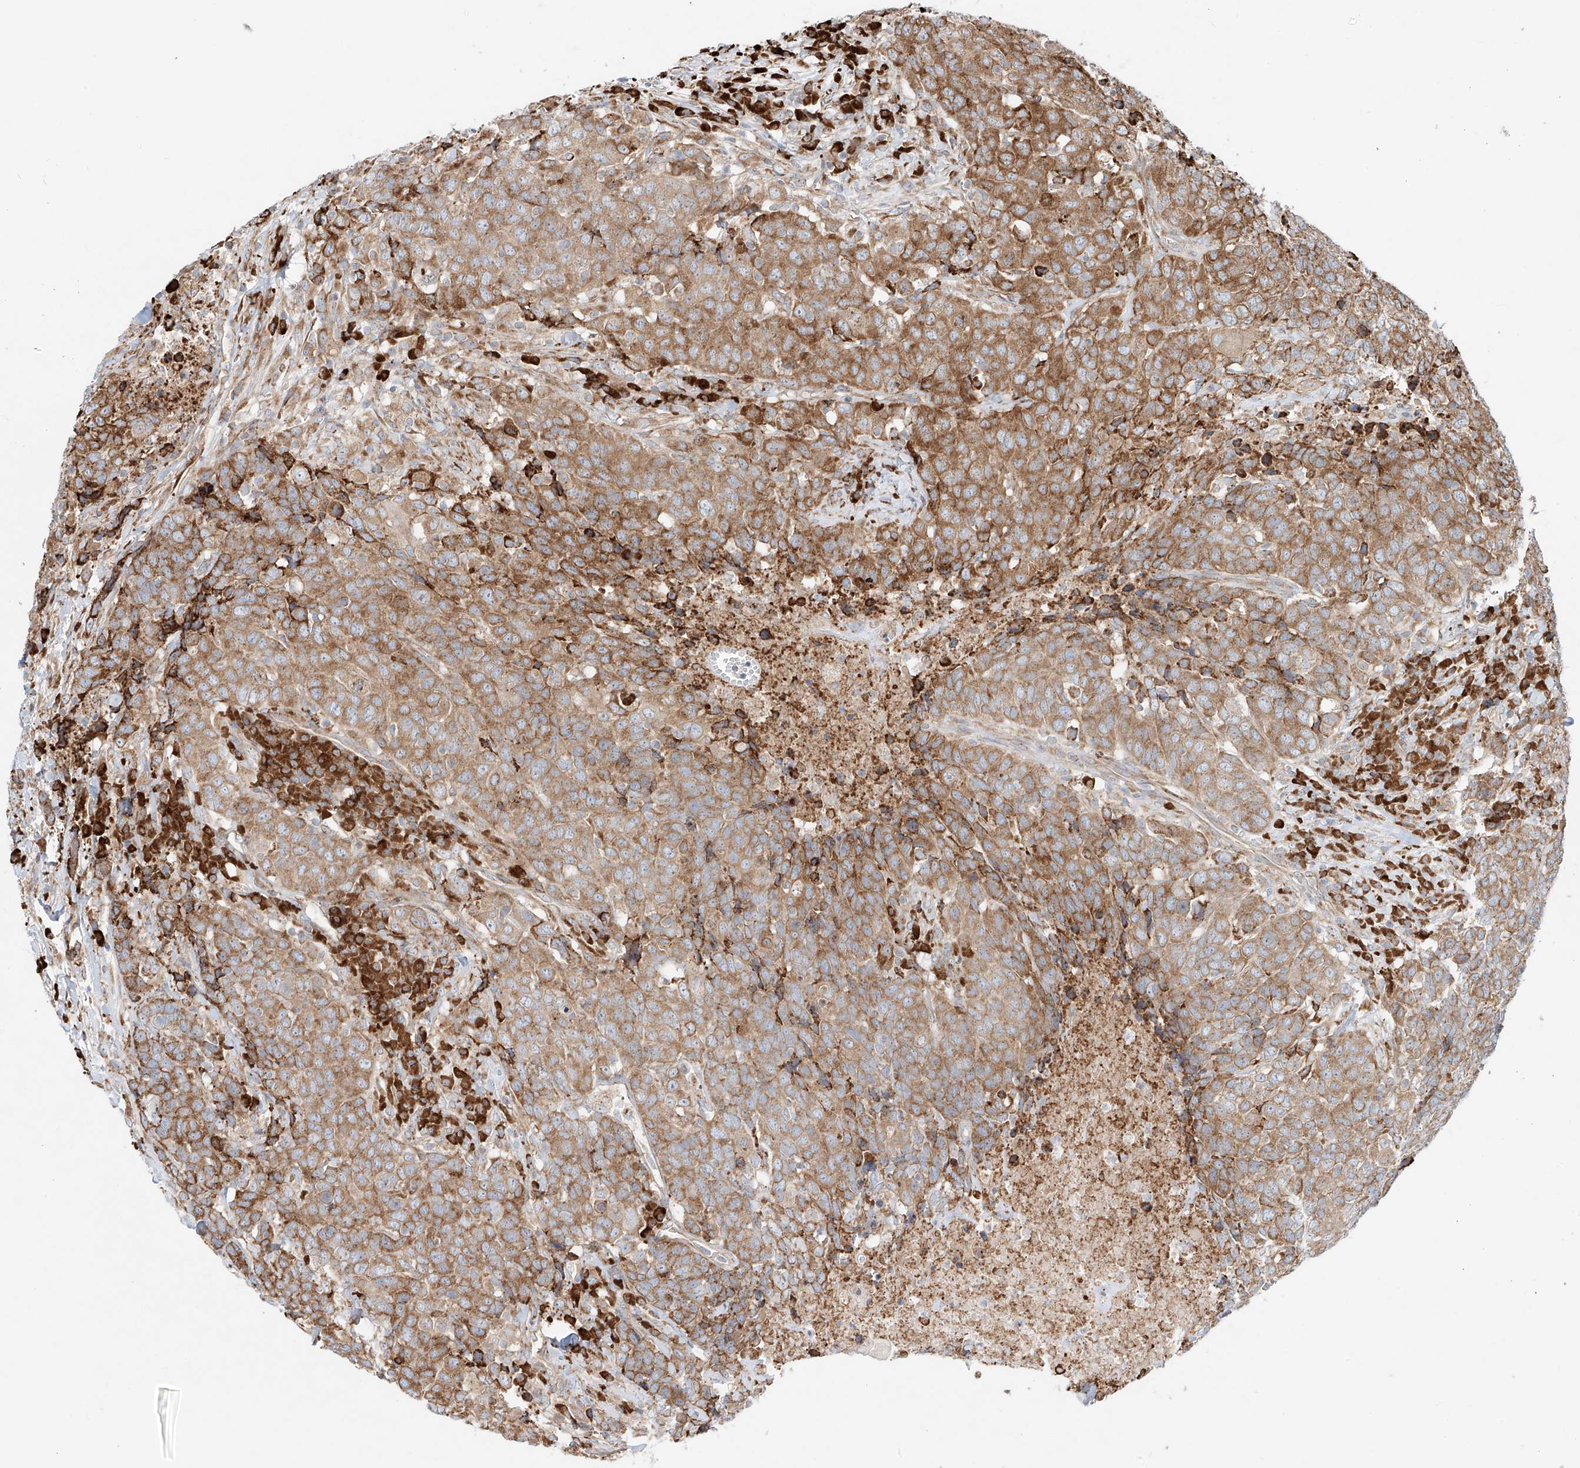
{"staining": {"intensity": "moderate", "quantity": ">75%", "location": "cytoplasmic/membranous"}, "tissue": "head and neck cancer", "cell_type": "Tumor cells", "image_type": "cancer", "snomed": [{"axis": "morphology", "description": "Squamous cell carcinoma, NOS"}, {"axis": "topography", "description": "Head-Neck"}], "caption": "A medium amount of moderate cytoplasmic/membranous positivity is appreciated in approximately >75% of tumor cells in head and neck squamous cell carcinoma tissue.", "gene": "EIPR1", "patient": {"sex": "male", "age": 66}}